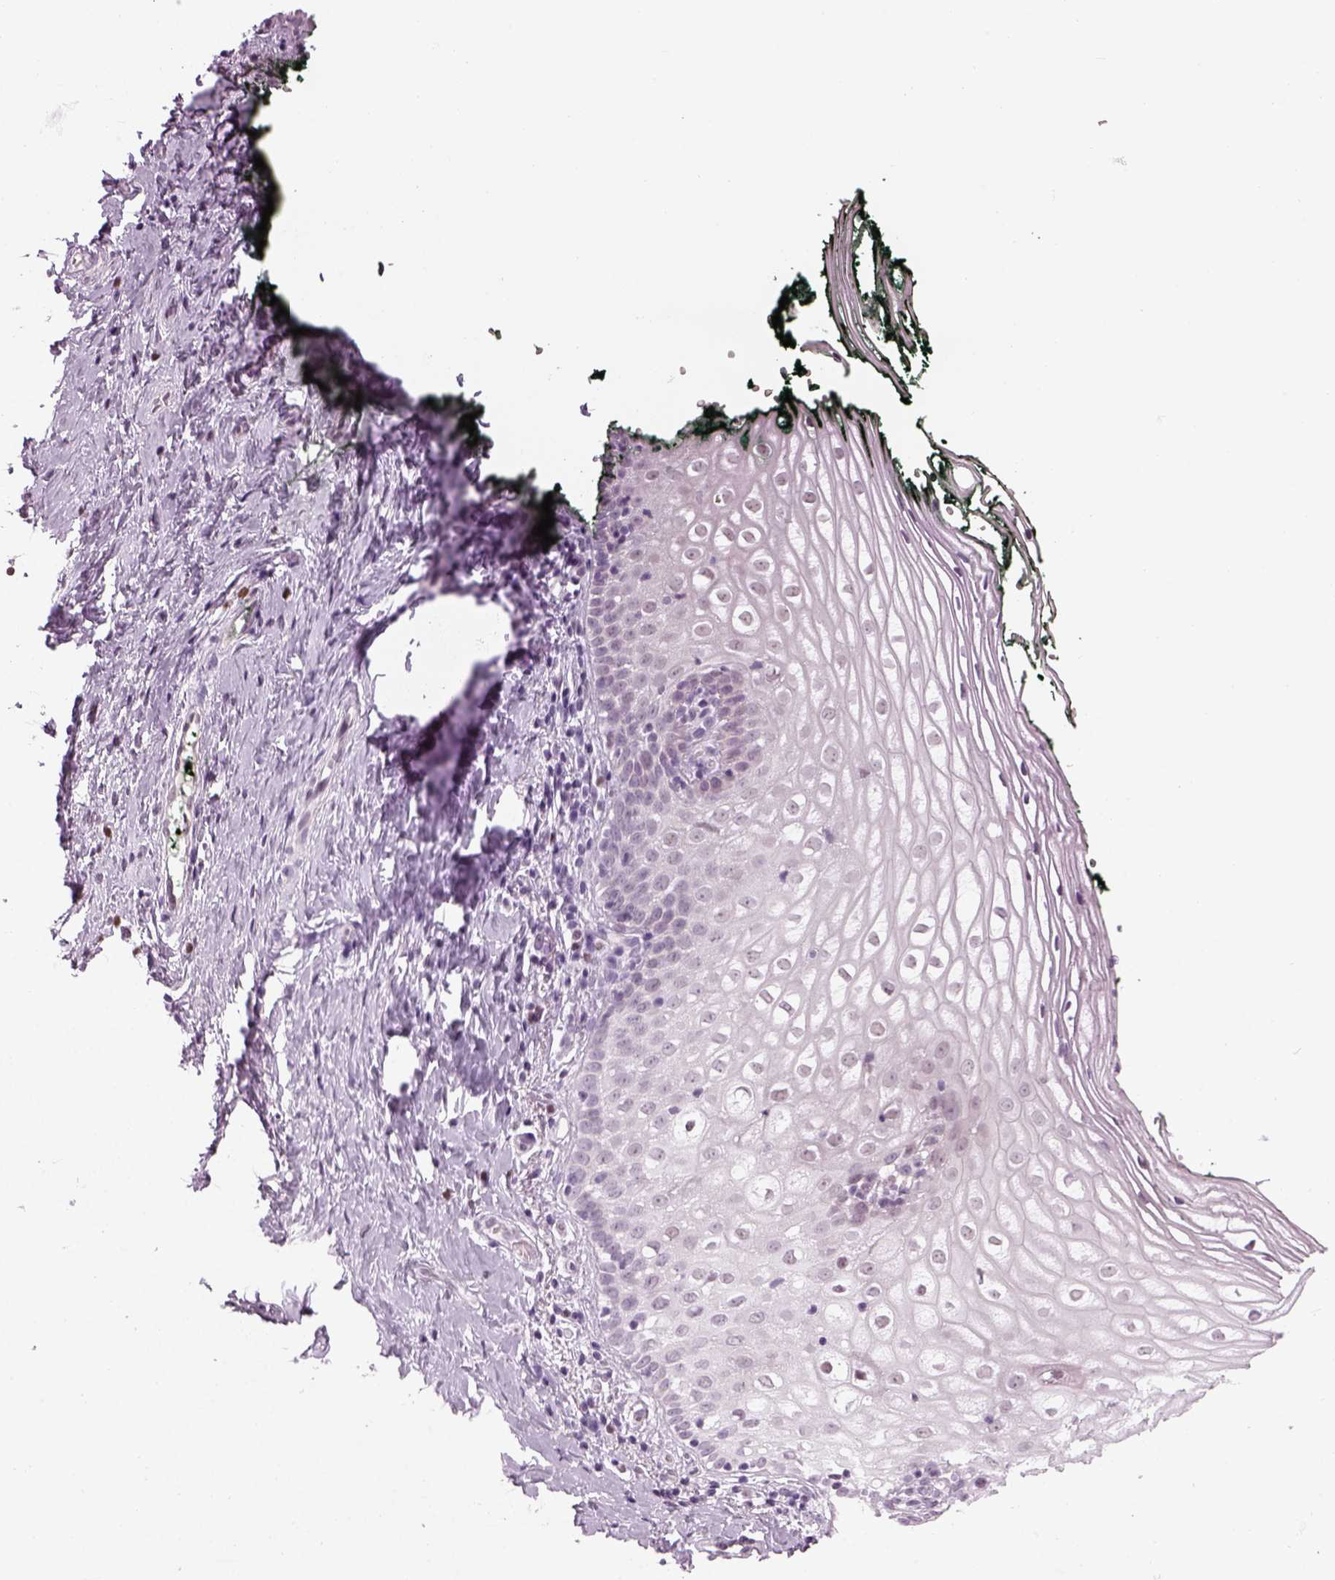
{"staining": {"intensity": "negative", "quantity": "none", "location": "none"}, "tissue": "vagina", "cell_type": "Squamous epithelial cells", "image_type": "normal", "snomed": [{"axis": "morphology", "description": "Normal tissue, NOS"}, {"axis": "topography", "description": "Vagina"}], "caption": "The photomicrograph displays no significant expression in squamous epithelial cells of vagina.", "gene": "KCNG2", "patient": {"sex": "female", "age": 47}}